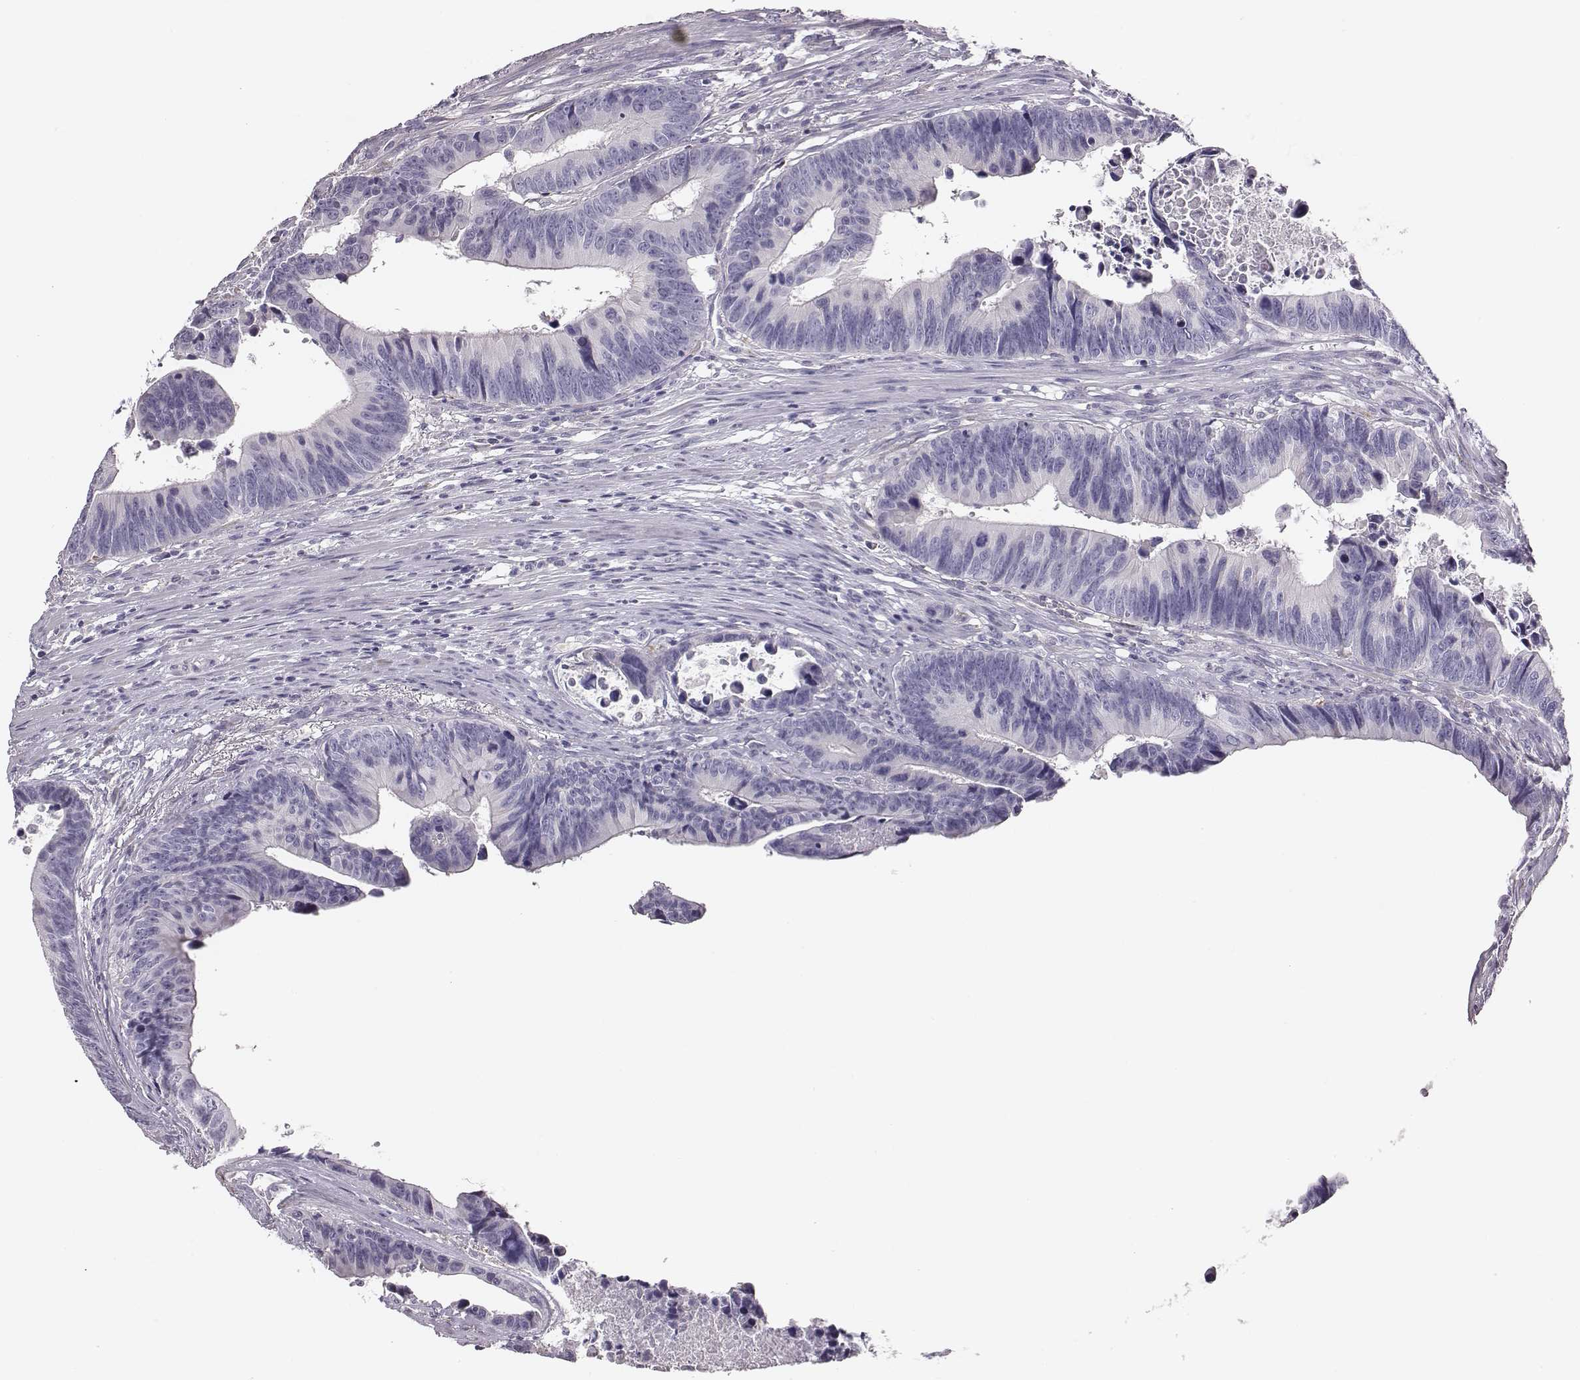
{"staining": {"intensity": "negative", "quantity": "none", "location": "none"}, "tissue": "colorectal cancer", "cell_type": "Tumor cells", "image_type": "cancer", "snomed": [{"axis": "morphology", "description": "Adenocarcinoma, NOS"}, {"axis": "topography", "description": "Colon"}], "caption": "IHC of colorectal cancer displays no staining in tumor cells.", "gene": "GUCA1A", "patient": {"sex": "female", "age": 87}}